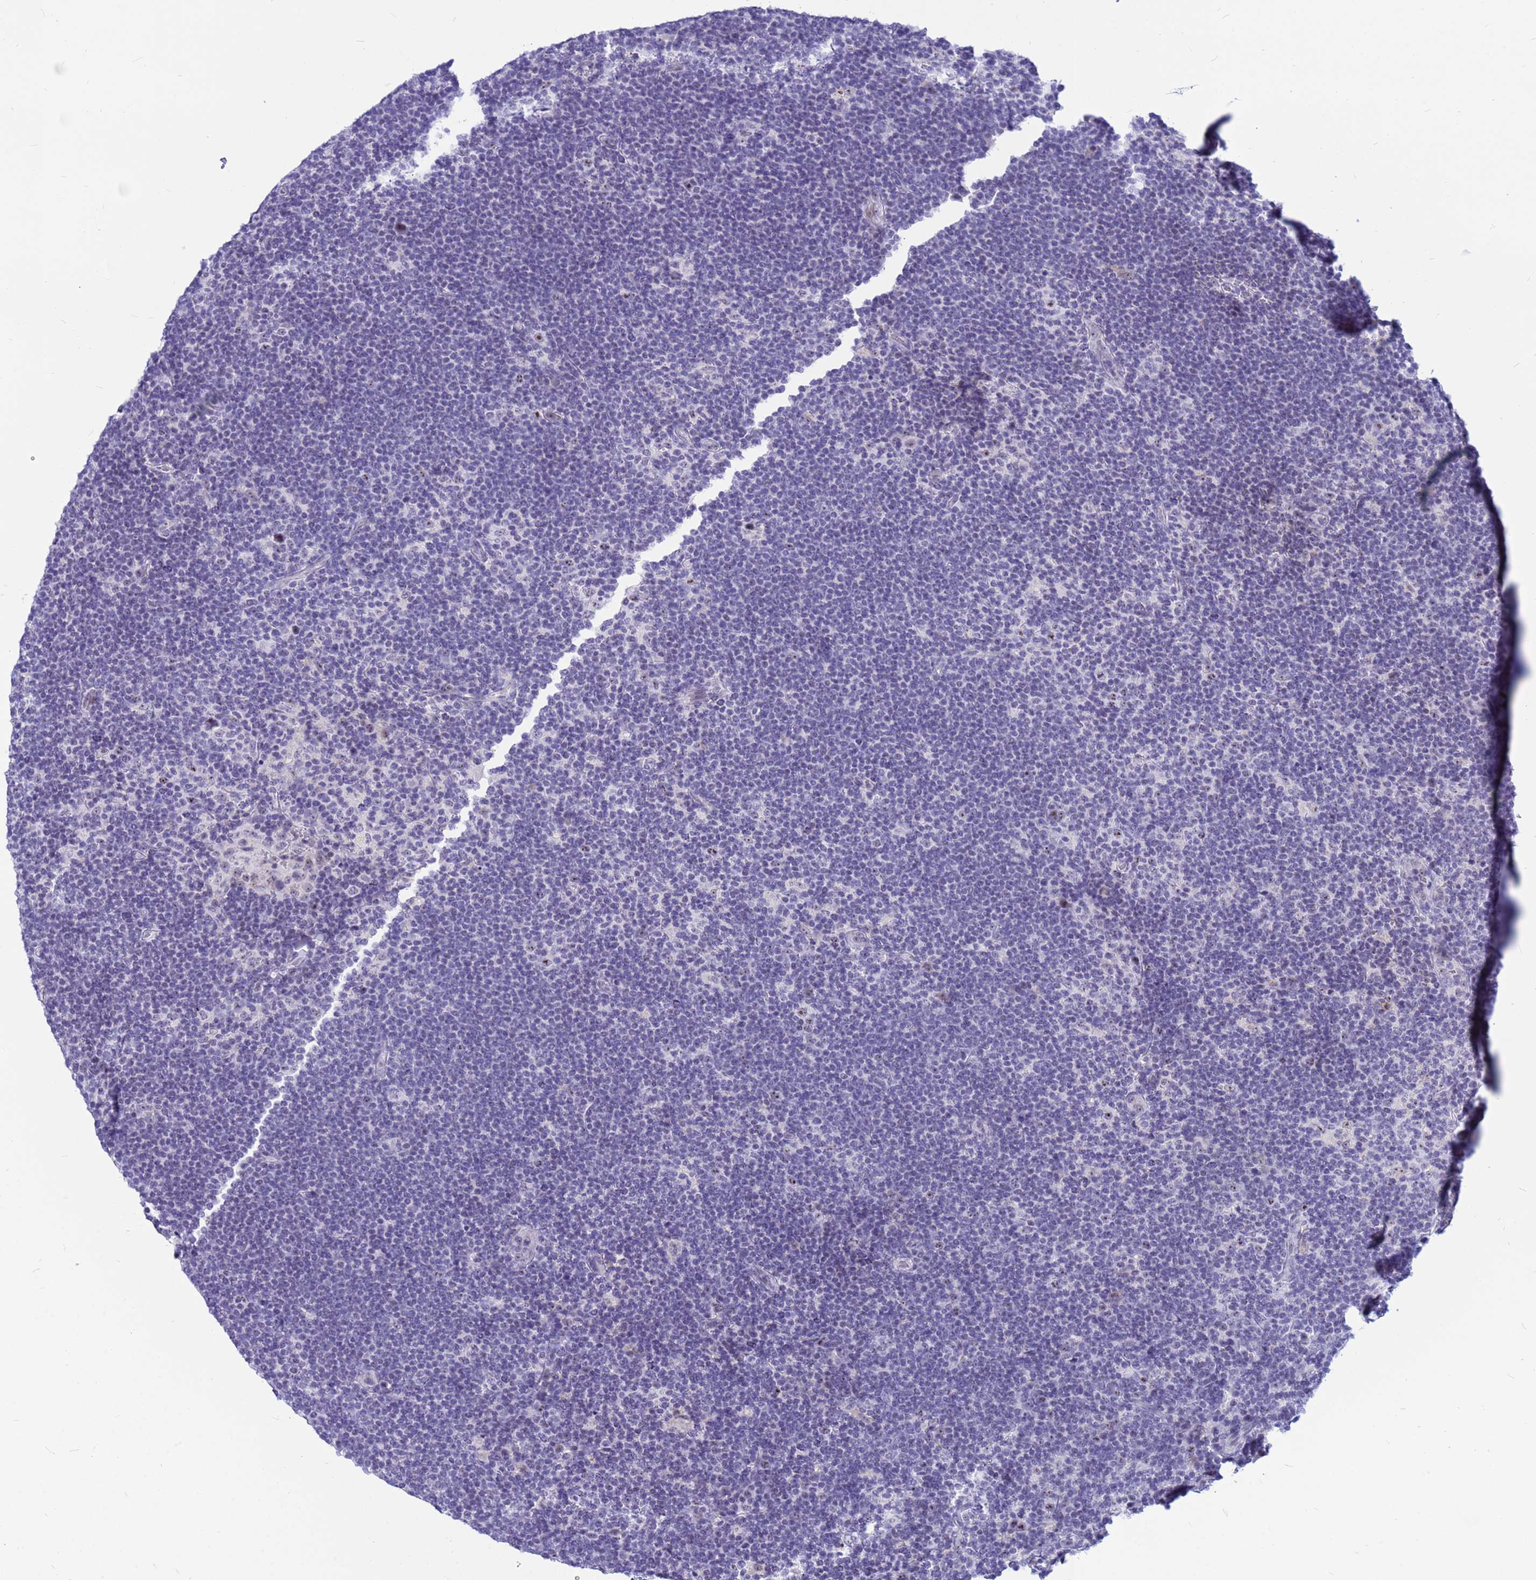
{"staining": {"intensity": "negative", "quantity": "none", "location": "none"}, "tissue": "lymphoma", "cell_type": "Tumor cells", "image_type": "cancer", "snomed": [{"axis": "morphology", "description": "Hodgkin's disease, NOS"}, {"axis": "topography", "description": "Lymph node"}], "caption": "There is no significant staining in tumor cells of lymphoma. (Brightfield microscopy of DAB IHC at high magnification).", "gene": "DMRTC2", "patient": {"sex": "female", "age": 57}}